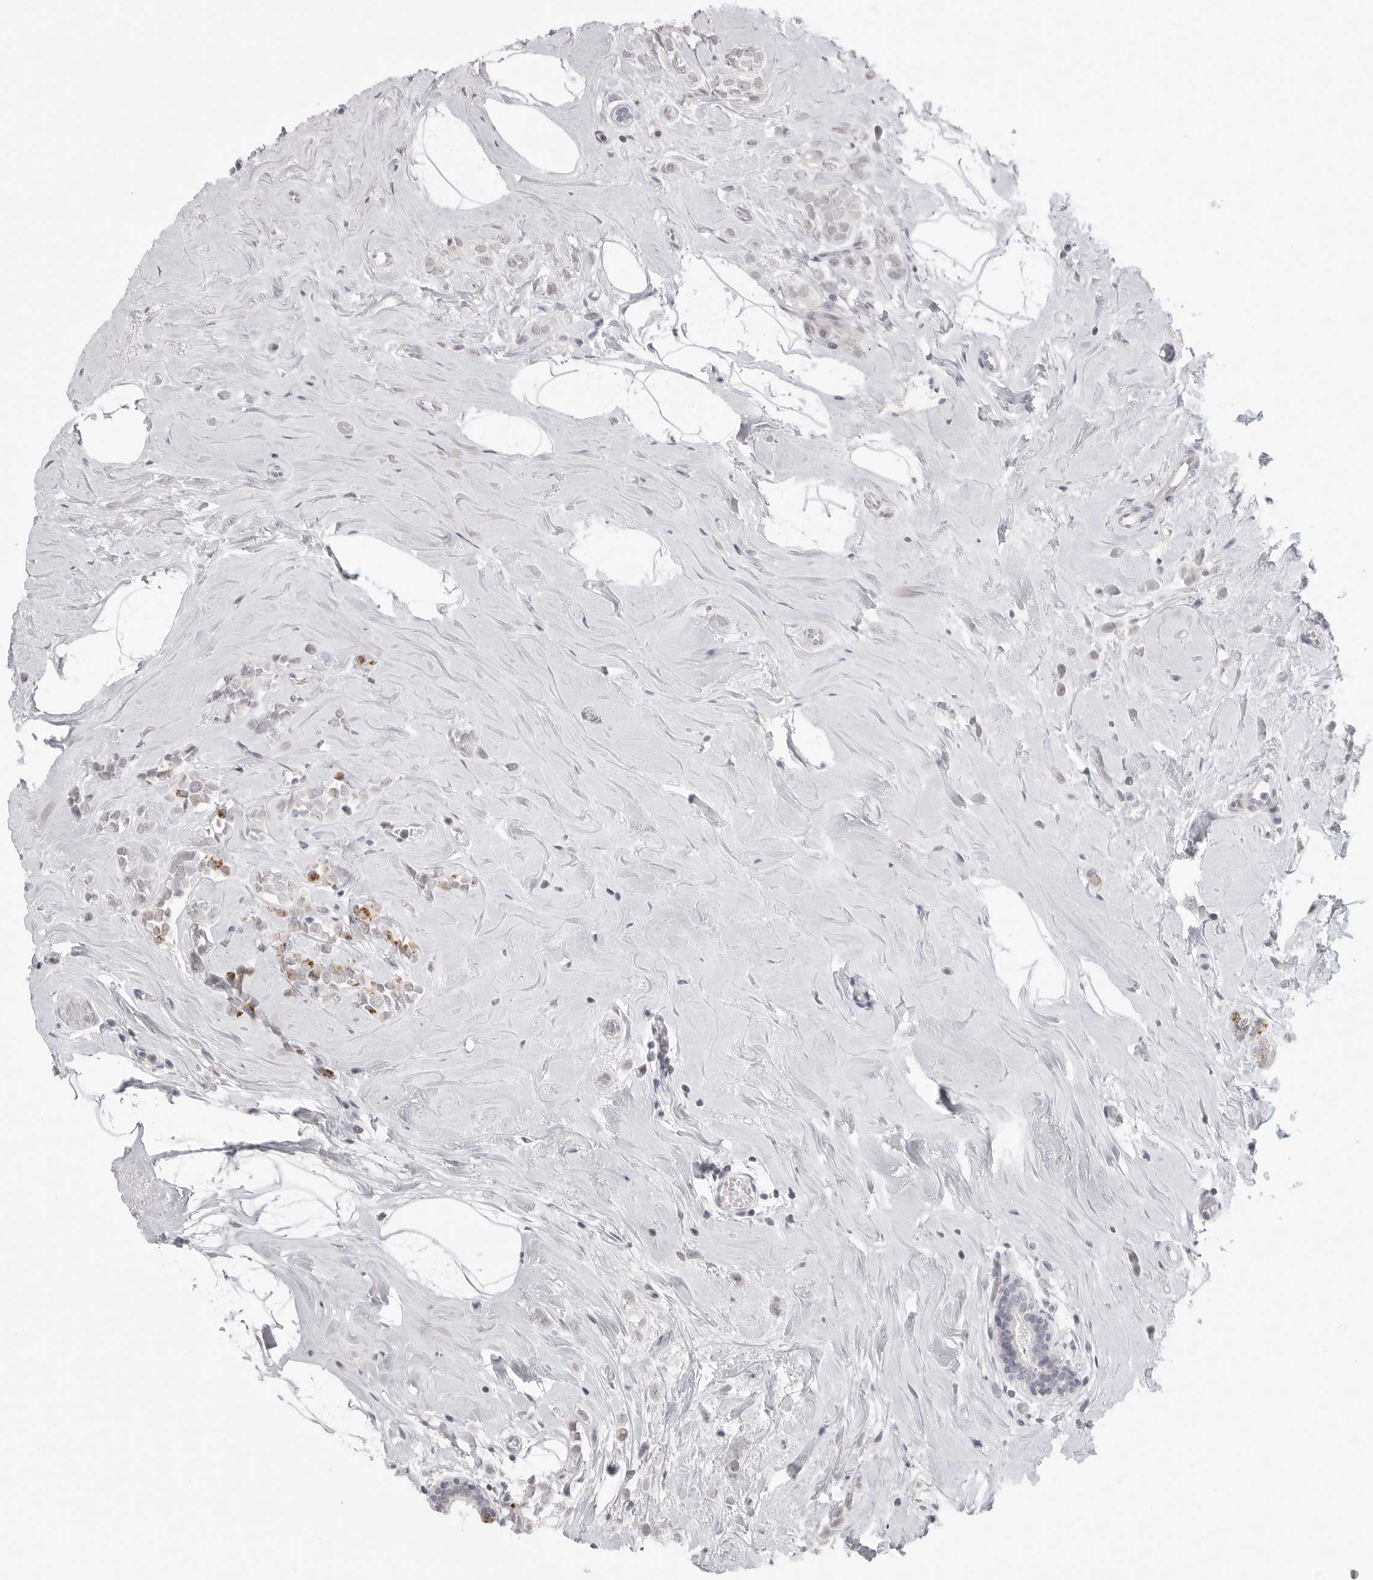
{"staining": {"intensity": "moderate", "quantity": "<25%", "location": "cytoplasmic/membranous"}, "tissue": "breast cancer", "cell_type": "Tumor cells", "image_type": "cancer", "snomed": [{"axis": "morphology", "description": "Lobular carcinoma"}, {"axis": "topography", "description": "Breast"}], "caption": "The immunohistochemical stain highlights moderate cytoplasmic/membranous positivity in tumor cells of breast cancer (lobular carcinoma) tissue.", "gene": "HMGCS2", "patient": {"sex": "female", "age": 47}}